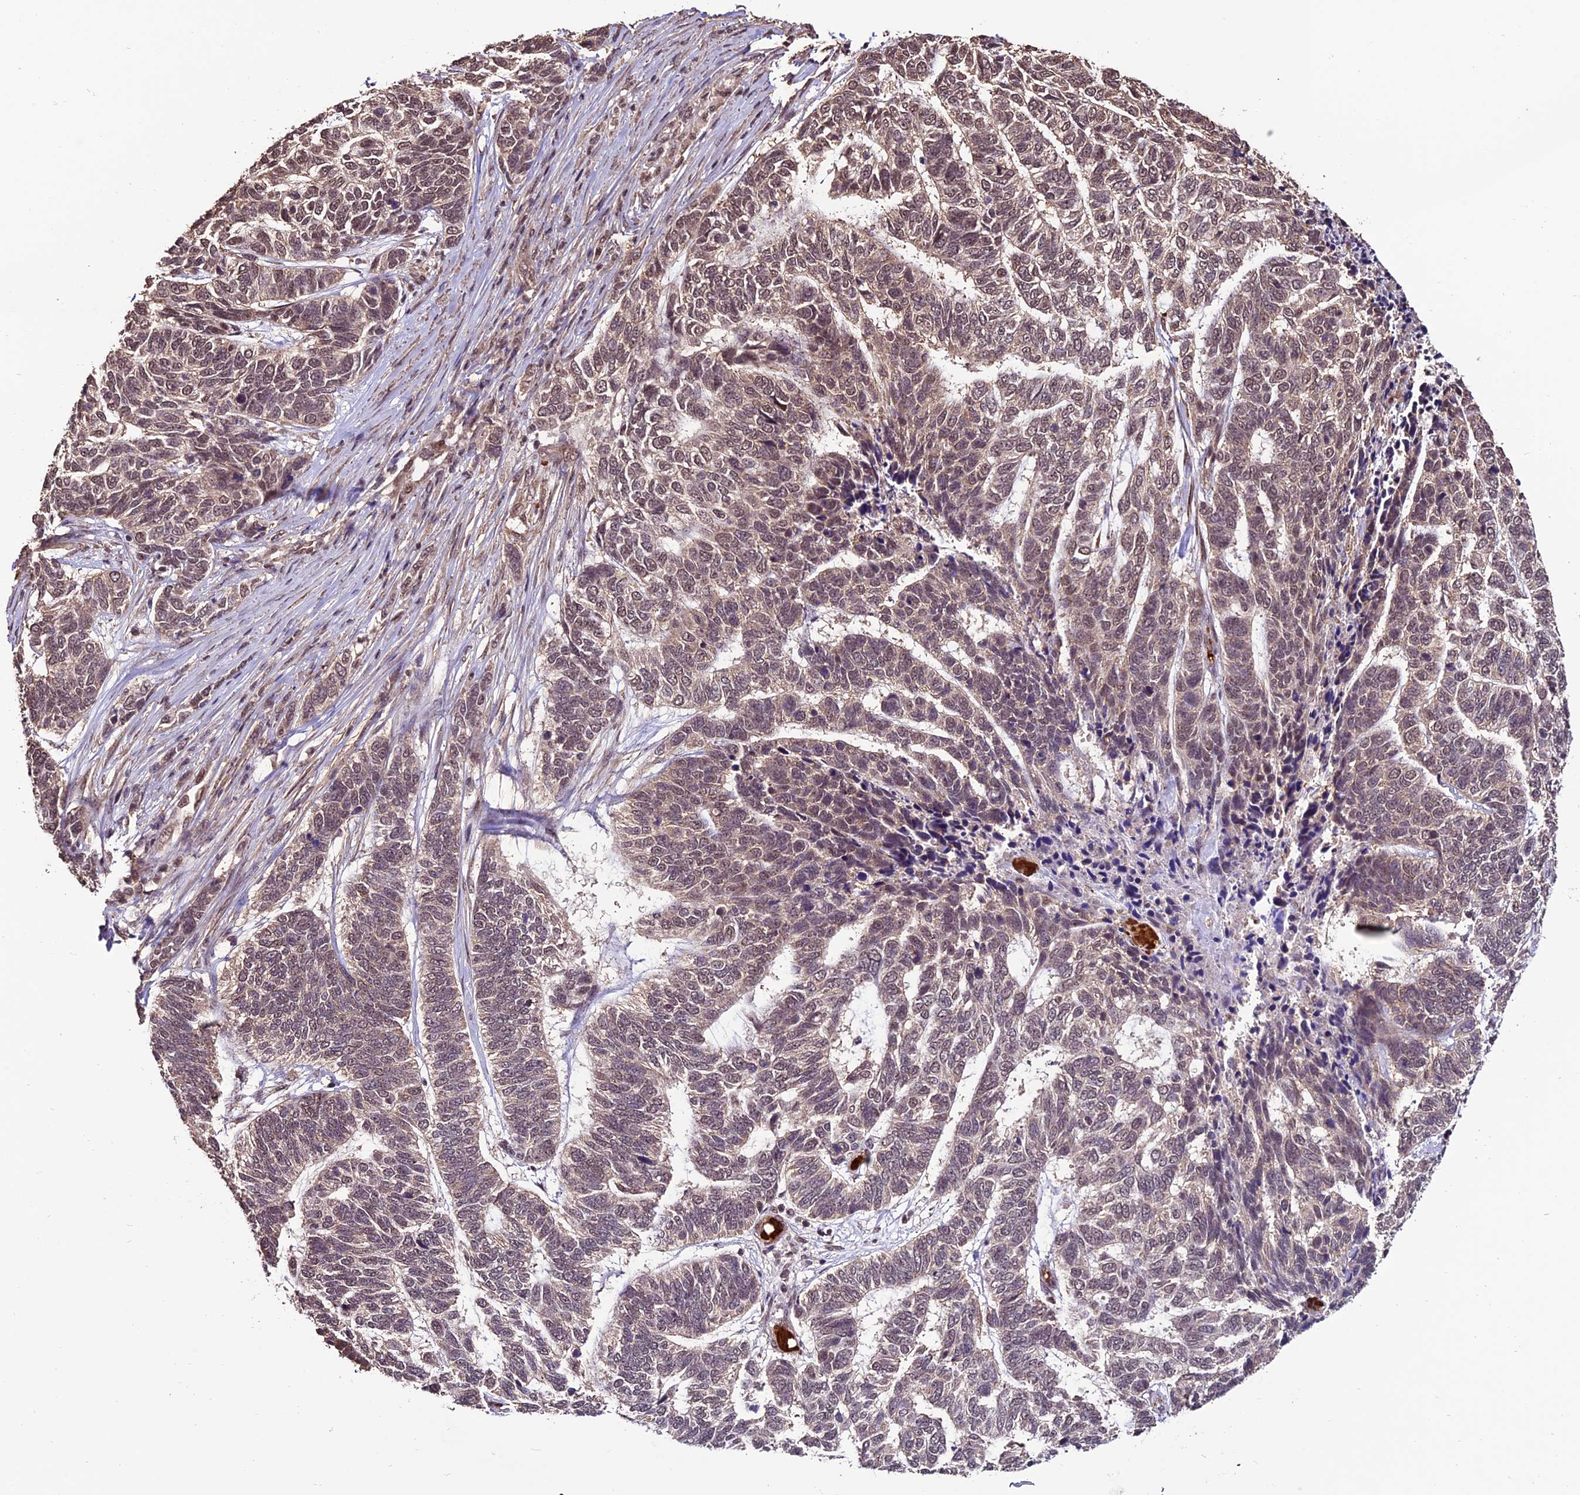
{"staining": {"intensity": "moderate", "quantity": "25%-75%", "location": "cytoplasmic/membranous,nuclear"}, "tissue": "skin cancer", "cell_type": "Tumor cells", "image_type": "cancer", "snomed": [{"axis": "morphology", "description": "Basal cell carcinoma"}, {"axis": "topography", "description": "Skin"}], "caption": "Moderate cytoplasmic/membranous and nuclear protein positivity is appreciated in approximately 25%-75% of tumor cells in skin cancer (basal cell carcinoma).", "gene": "CABIN1", "patient": {"sex": "female", "age": 65}}